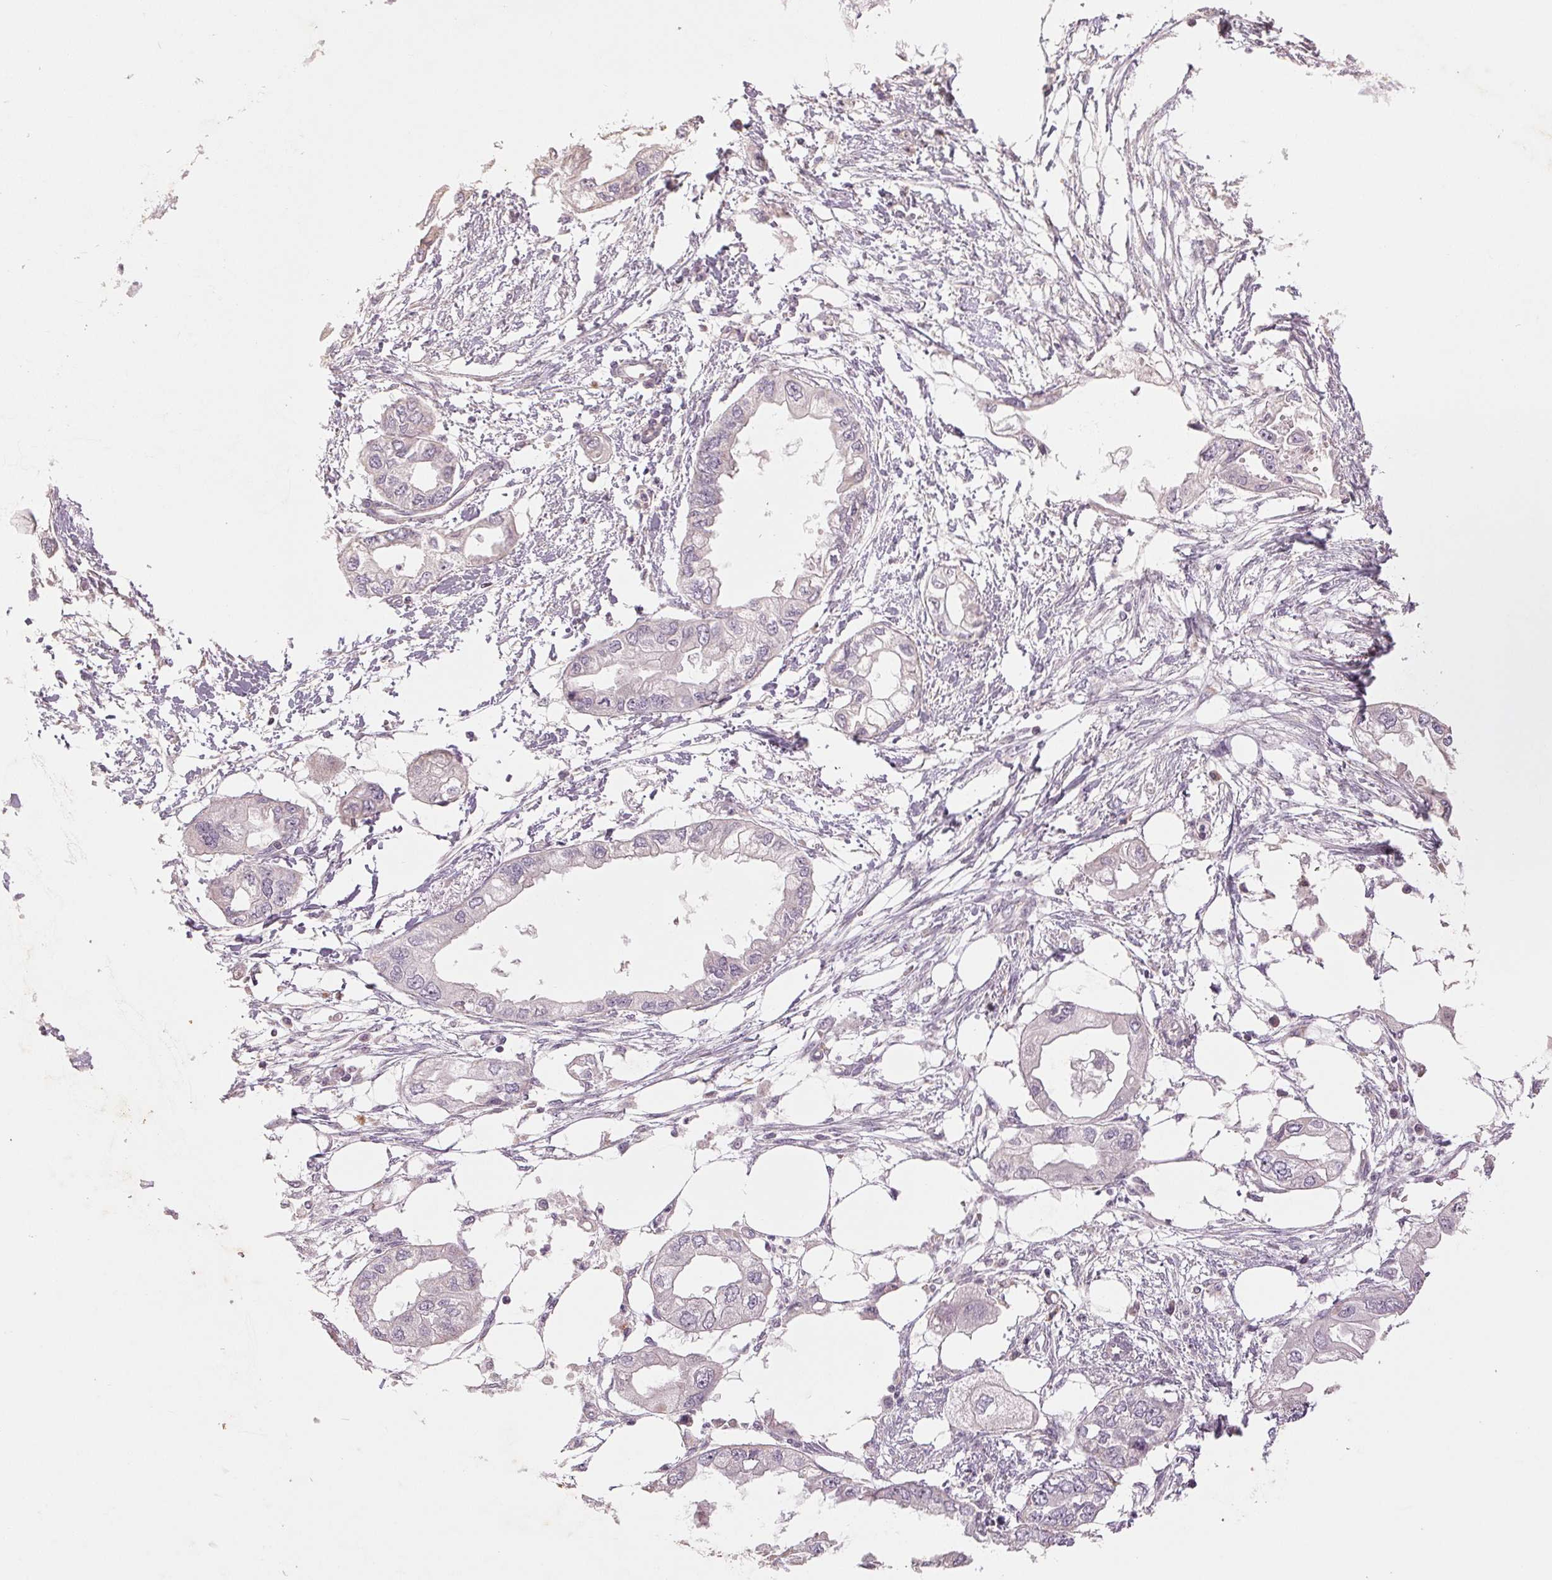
{"staining": {"intensity": "negative", "quantity": "none", "location": "none"}, "tissue": "endometrial cancer", "cell_type": "Tumor cells", "image_type": "cancer", "snomed": [{"axis": "morphology", "description": "Adenocarcinoma, NOS"}, {"axis": "morphology", "description": "Adenocarcinoma, metastatic, NOS"}, {"axis": "topography", "description": "Adipose tissue"}, {"axis": "topography", "description": "Endometrium"}], "caption": "This is an immunohistochemistry histopathology image of human endometrial cancer. There is no expression in tumor cells.", "gene": "COX14", "patient": {"sex": "female", "age": 67}}